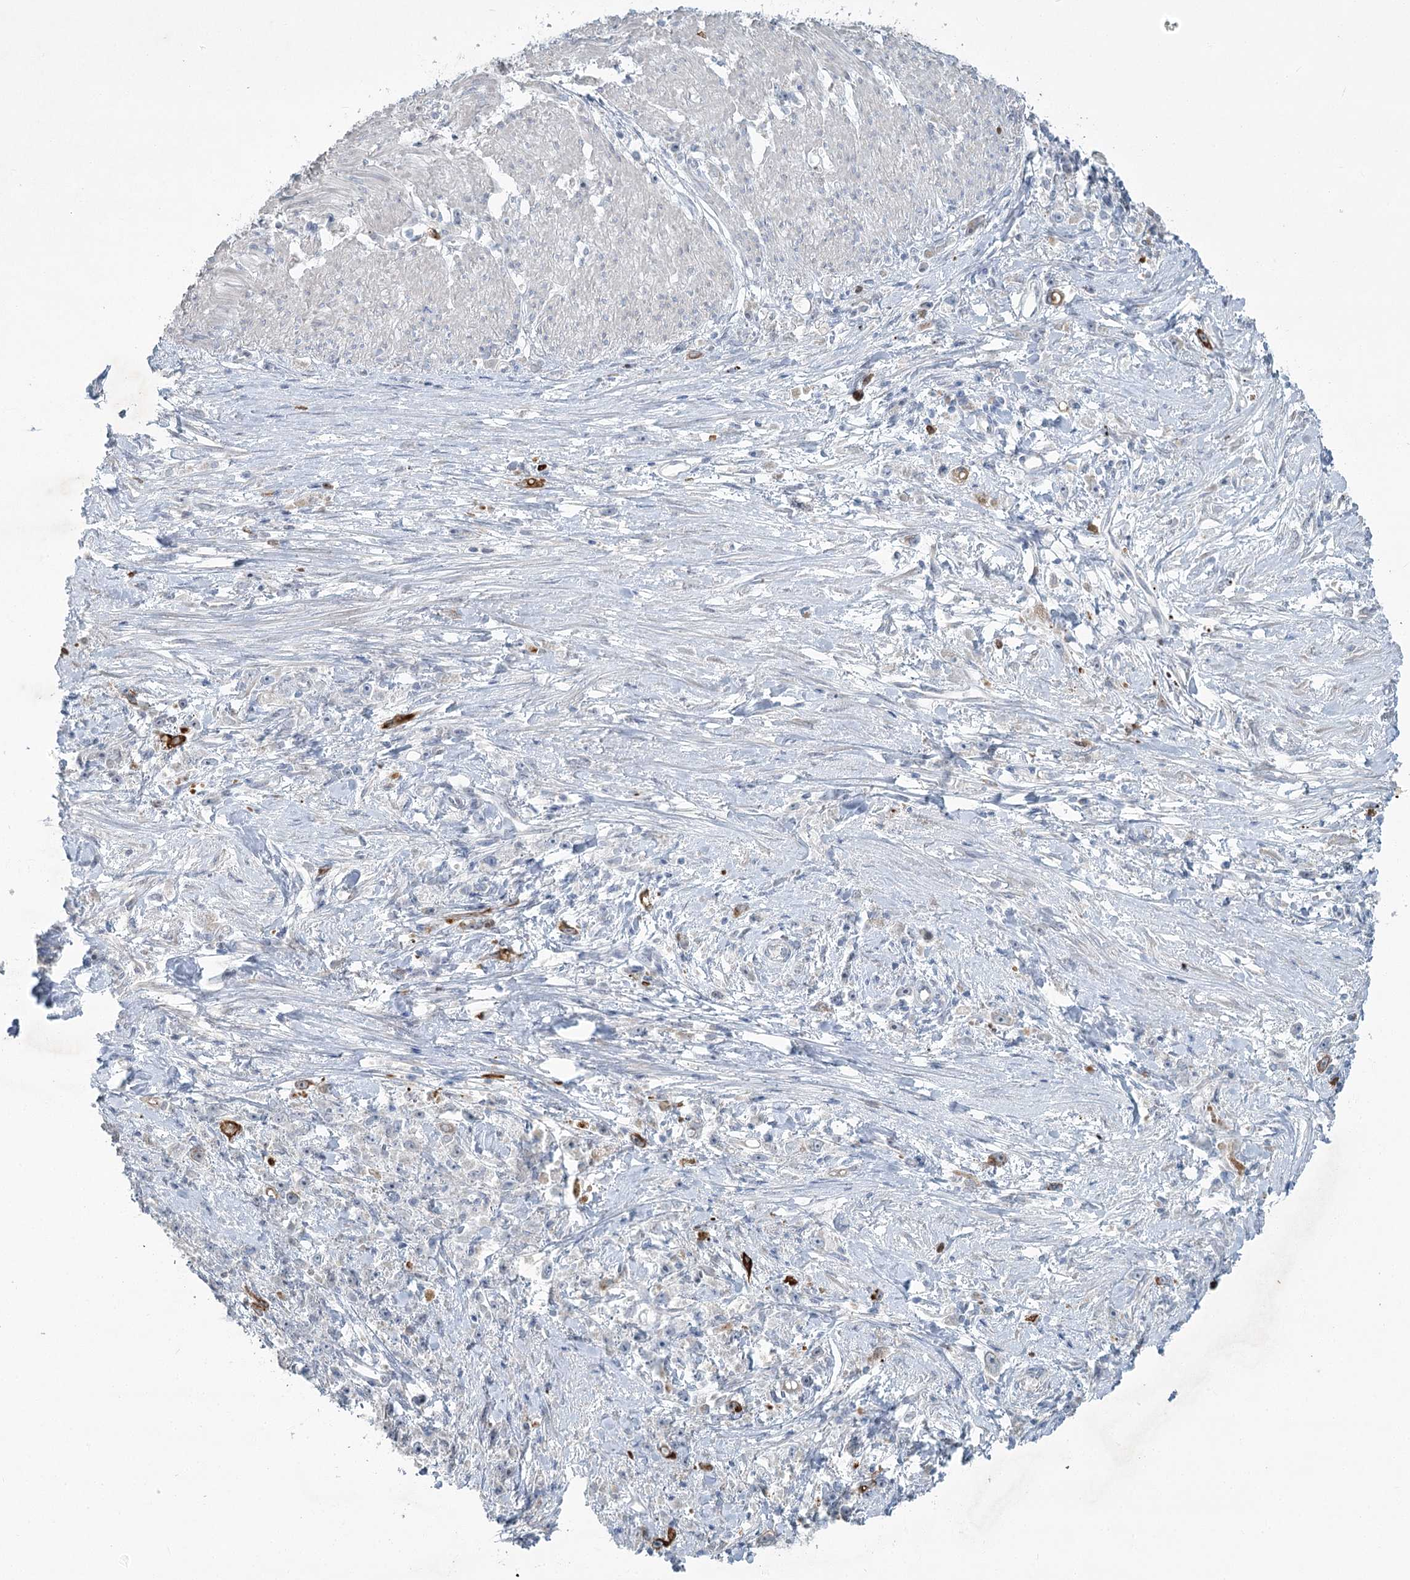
{"staining": {"intensity": "negative", "quantity": "none", "location": "none"}, "tissue": "stomach cancer", "cell_type": "Tumor cells", "image_type": "cancer", "snomed": [{"axis": "morphology", "description": "Adenocarcinoma, NOS"}, {"axis": "topography", "description": "Stomach"}], "caption": "Micrograph shows no protein staining in tumor cells of stomach cancer (adenocarcinoma) tissue. Nuclei are stained in blue.", "gene": "ABITRAM", "patient": {"sex": "female", "age": 59}}